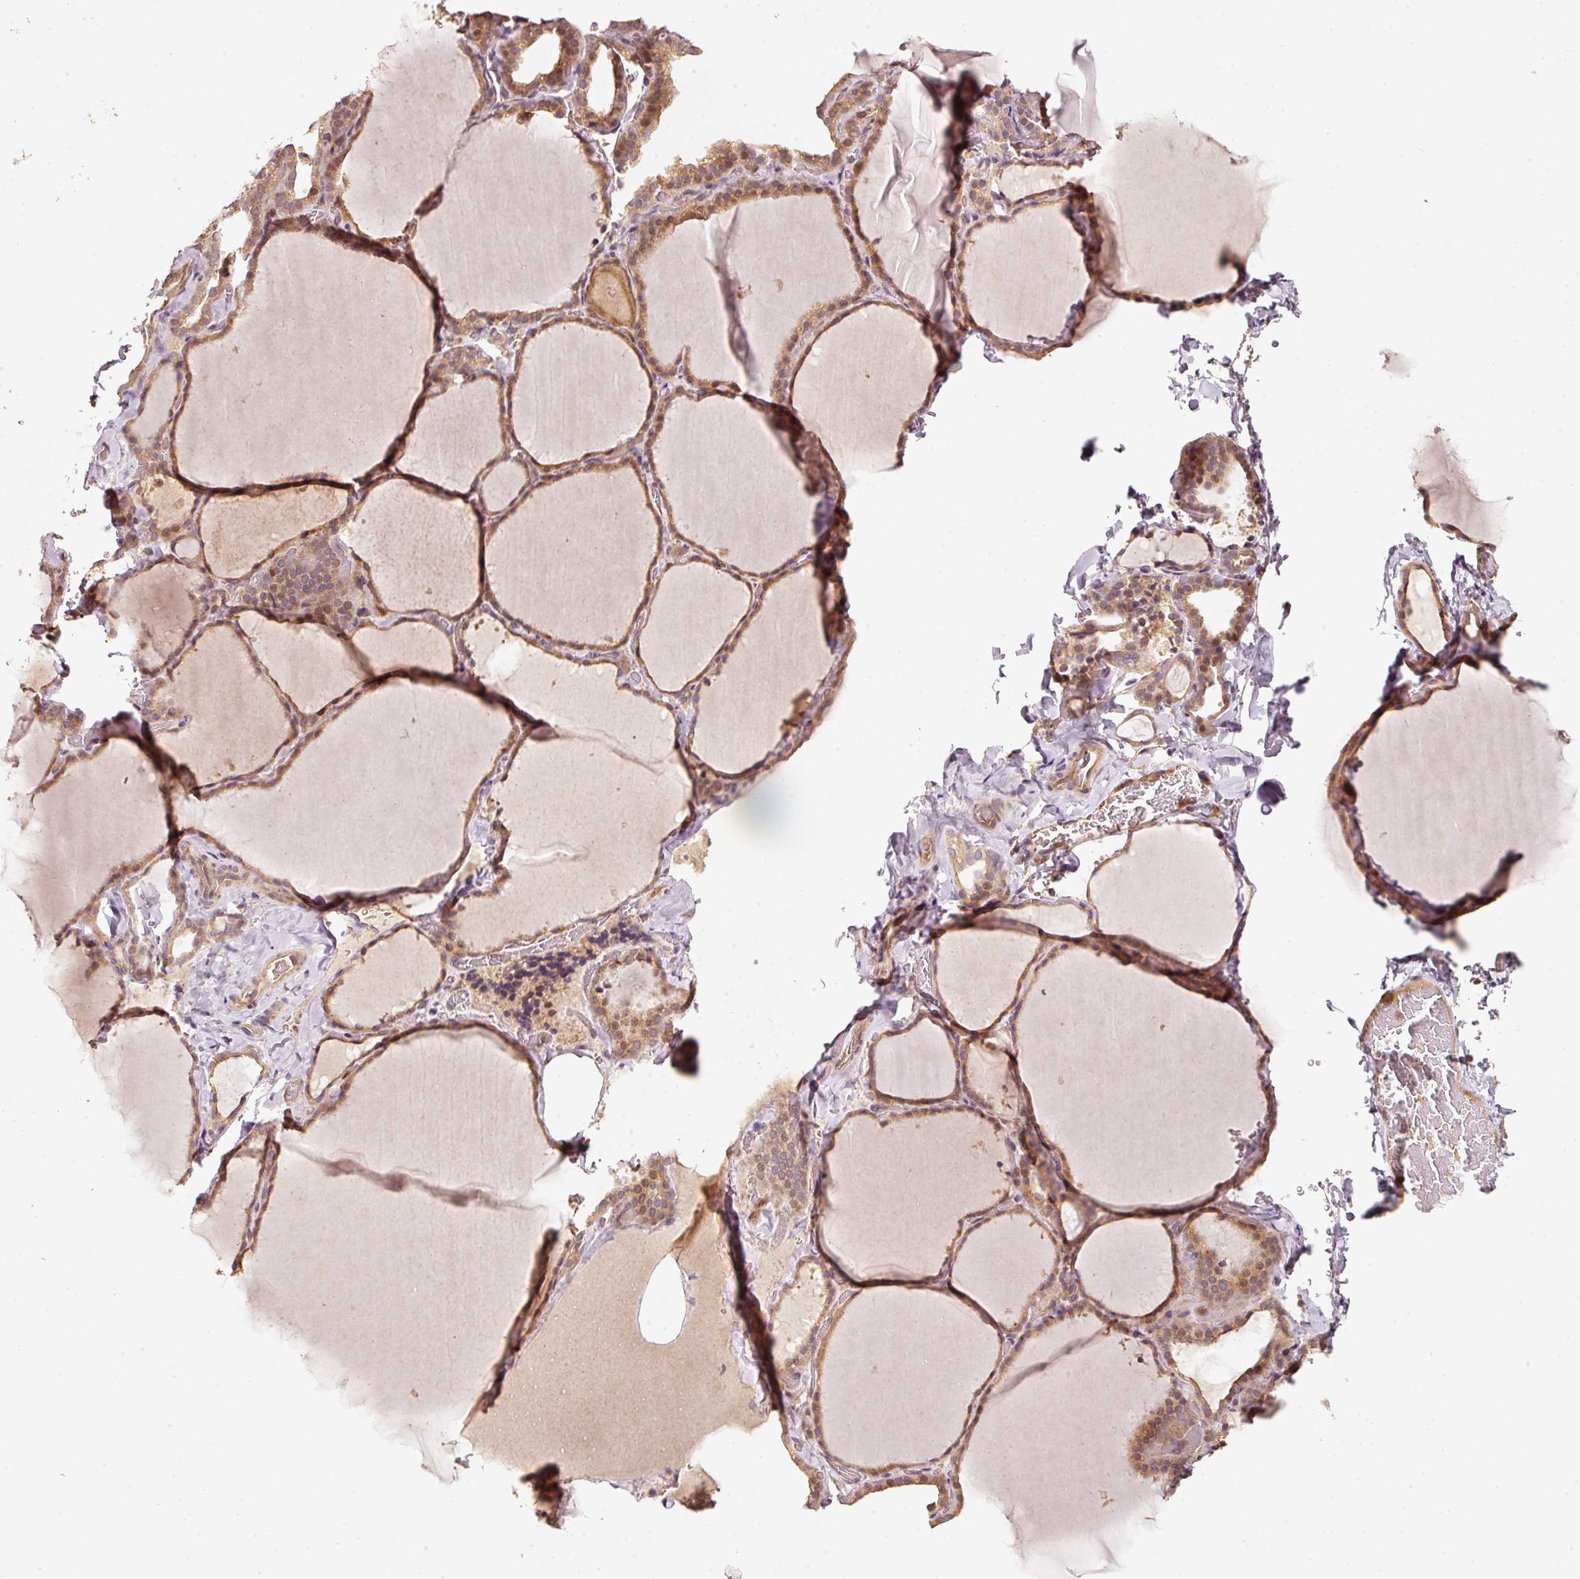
{"staining": {"intensity": "moderate", "quantity": ">75%", "location": "cytoplasmic/membranous,nuclear"}, "tissue": "thyroid gland", "cell_type": "Glandular cells", "image_type": "normal", "snomed": [{"axis": "morphology", "description": "Normal tissue, NOS"}, {"axis": "topography", "description": "Thyroid gland"}], "caption": "An immunohistochemistry micrograph of normal tissue is shown. Protein staining in brown shows moderate cytoplasmic/membranous,nuclear positivity in thyroid gland within glandular cells.", "gene": "RRAS2", "patient": {"sex": "female", "age": 22}}